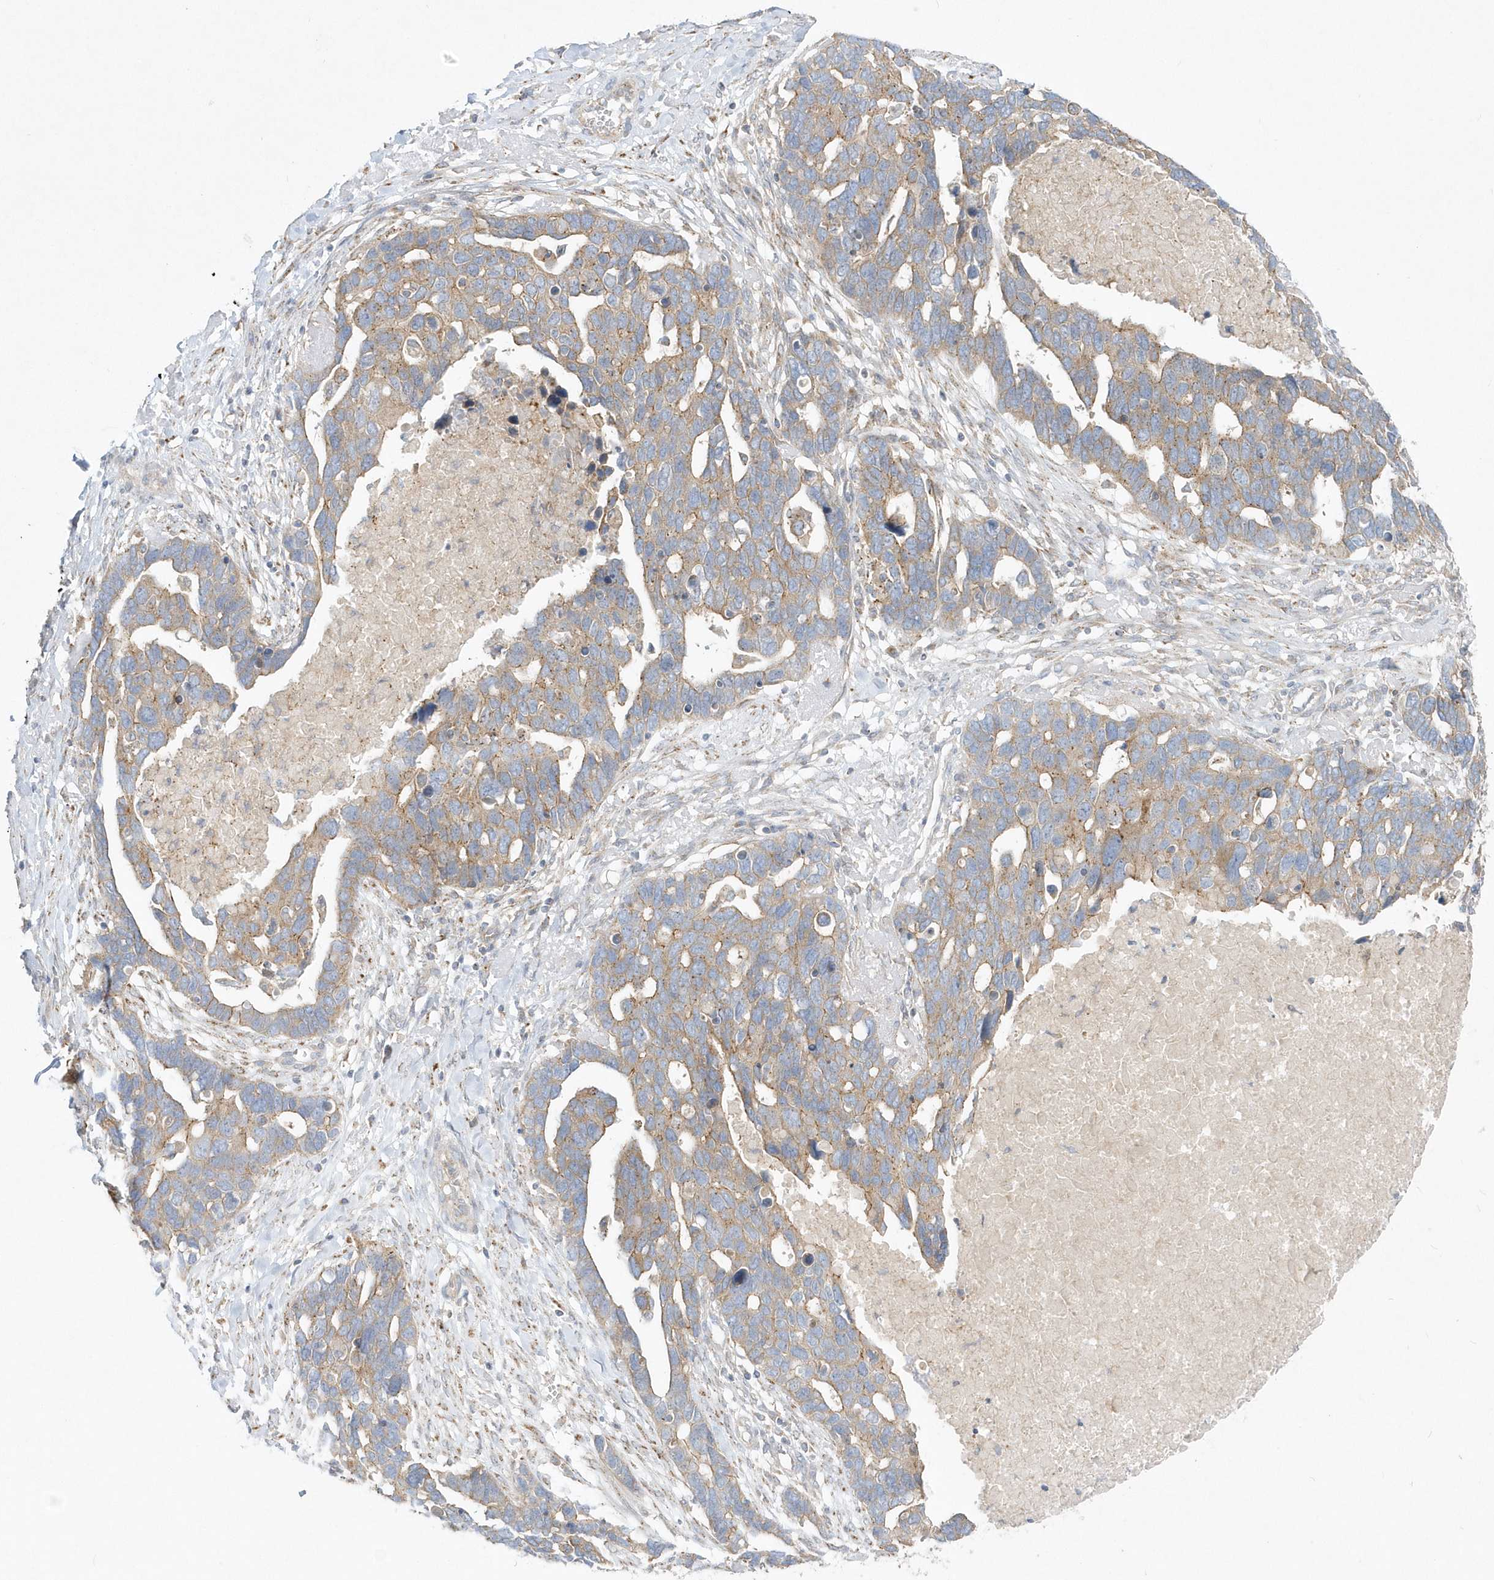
{"staining": {"intensity": "moderate", "quantity": ">75%", "location": "cytoplasmic/membranous"}, "tissue": "ovarian cancer", "cell_type": "Tumor cells", "image_type": "cancer", "snomed": [{"axis": "morphology", "description": "Cystadenocarcinoma, serous, NOS"}, {"axis": "topography", "description": "Ovary"}], "caption": "Tumor cells exhibit medium levels of moderate cytoplasmic/membranous positivity in about >75% of cells in serous cystadenocarcinoma (ovarian).", "gene": "DNAJC18", "patient": {"sex": "female", "age": 54}}